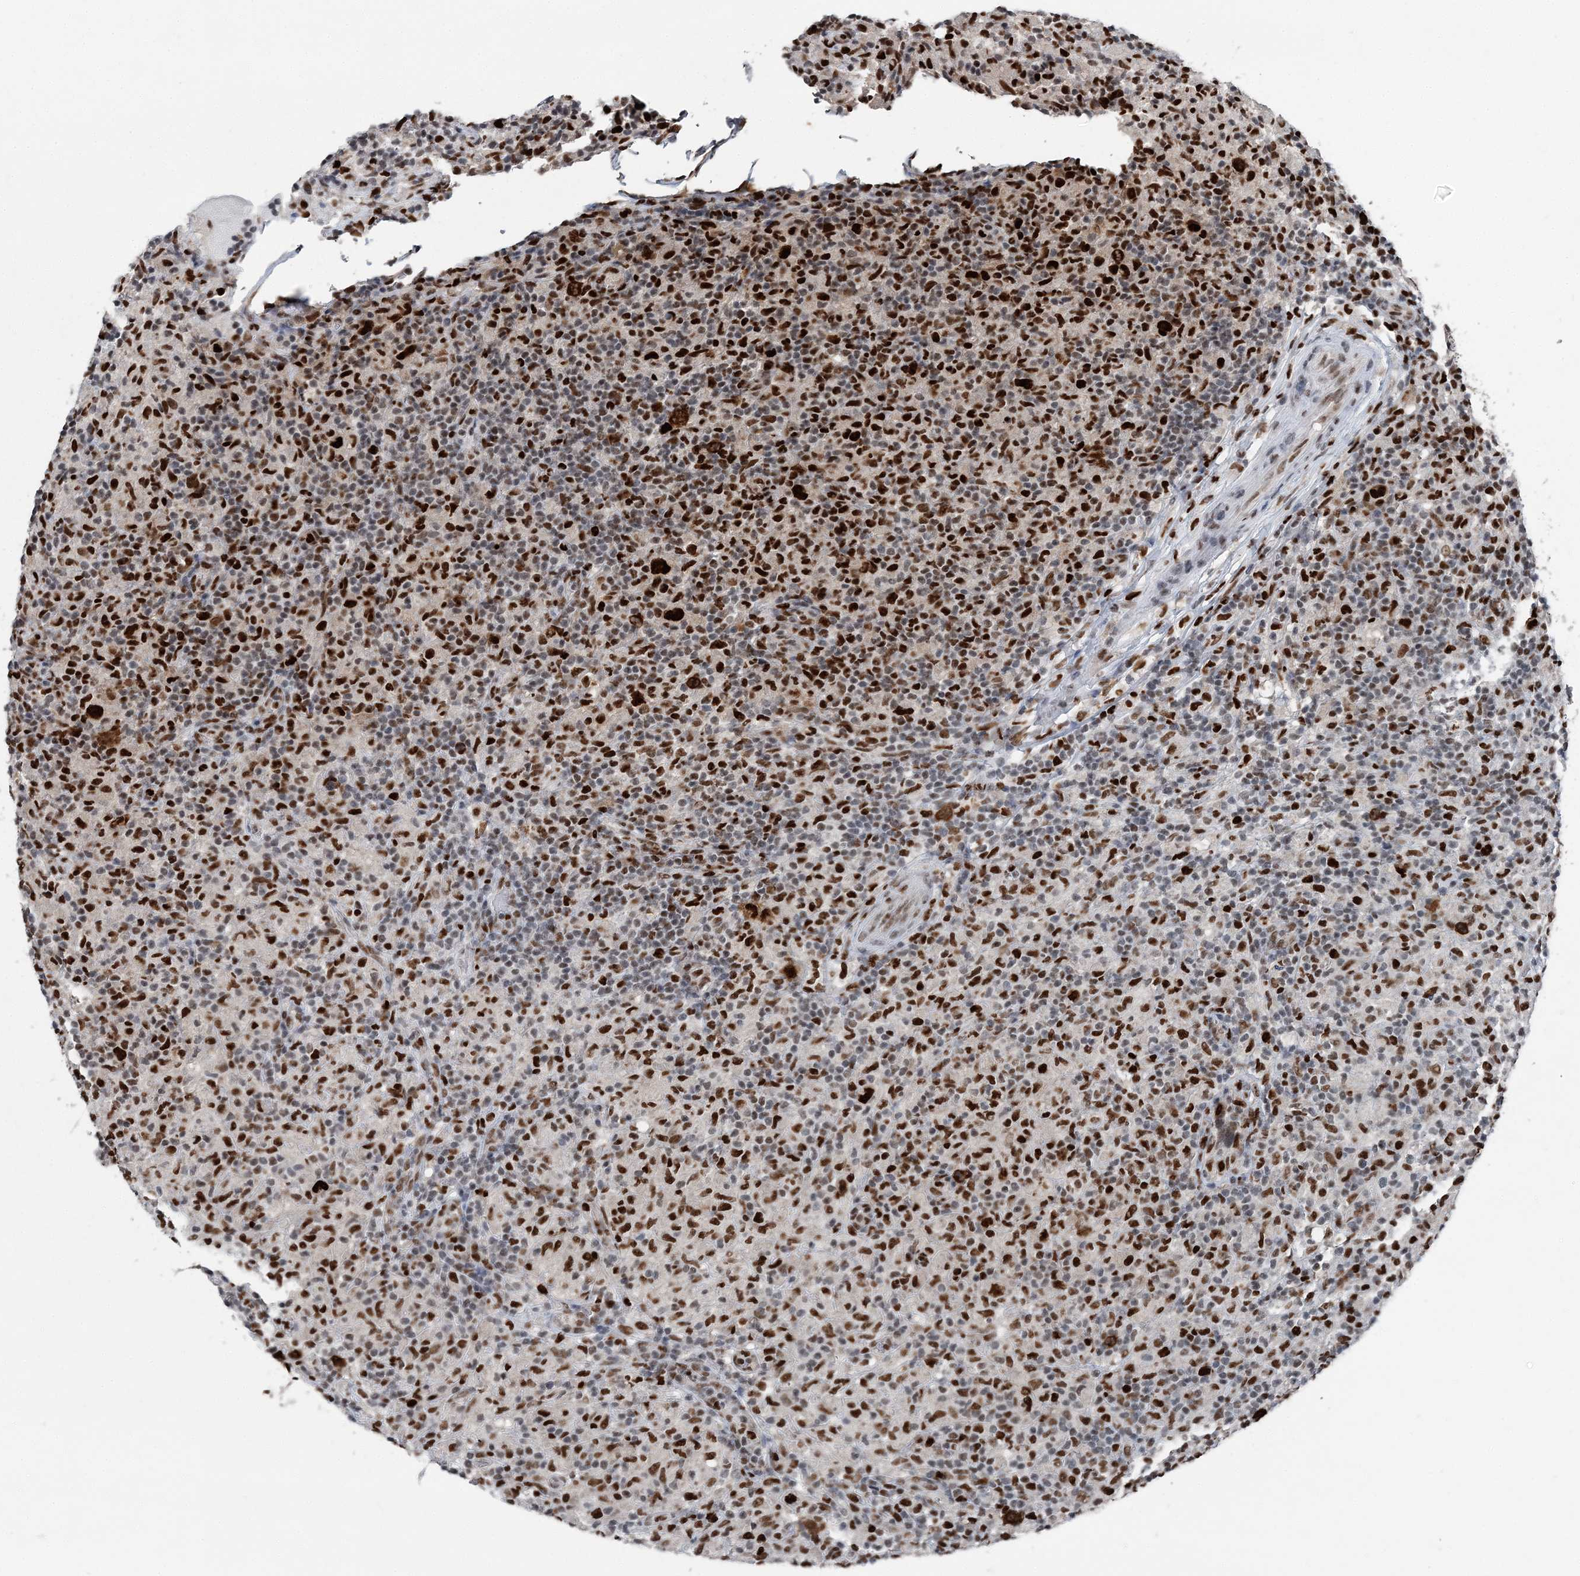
{"staining": {"intensity": "strong", "quantity": ">75%", "location": "cytoplasmic/membranous,nuclear"}, "tissue": "lymphoma", "cell_type": "Tumor cells", "image_type": "cancer", "snomed": [{"axis": "morphology", "description": "Hodgkin's disease, NOS"}, {"axis": "topography", "description": "Lymph node"}], "caption": "The micrograph displays staining of lymphoma, revealing strong cytoplasmic/membranous and nuclear protein staining (brown color) within tumor cells. The staining was performed using DAB (3,3'-diaminobenzidine) to visualize the protein expression in brown, while the nuclei were stained in blue with hematoxylin (Magnification: 20x).", "gene": "HAT1", "patient": {"sex": "male", "age": 70}}